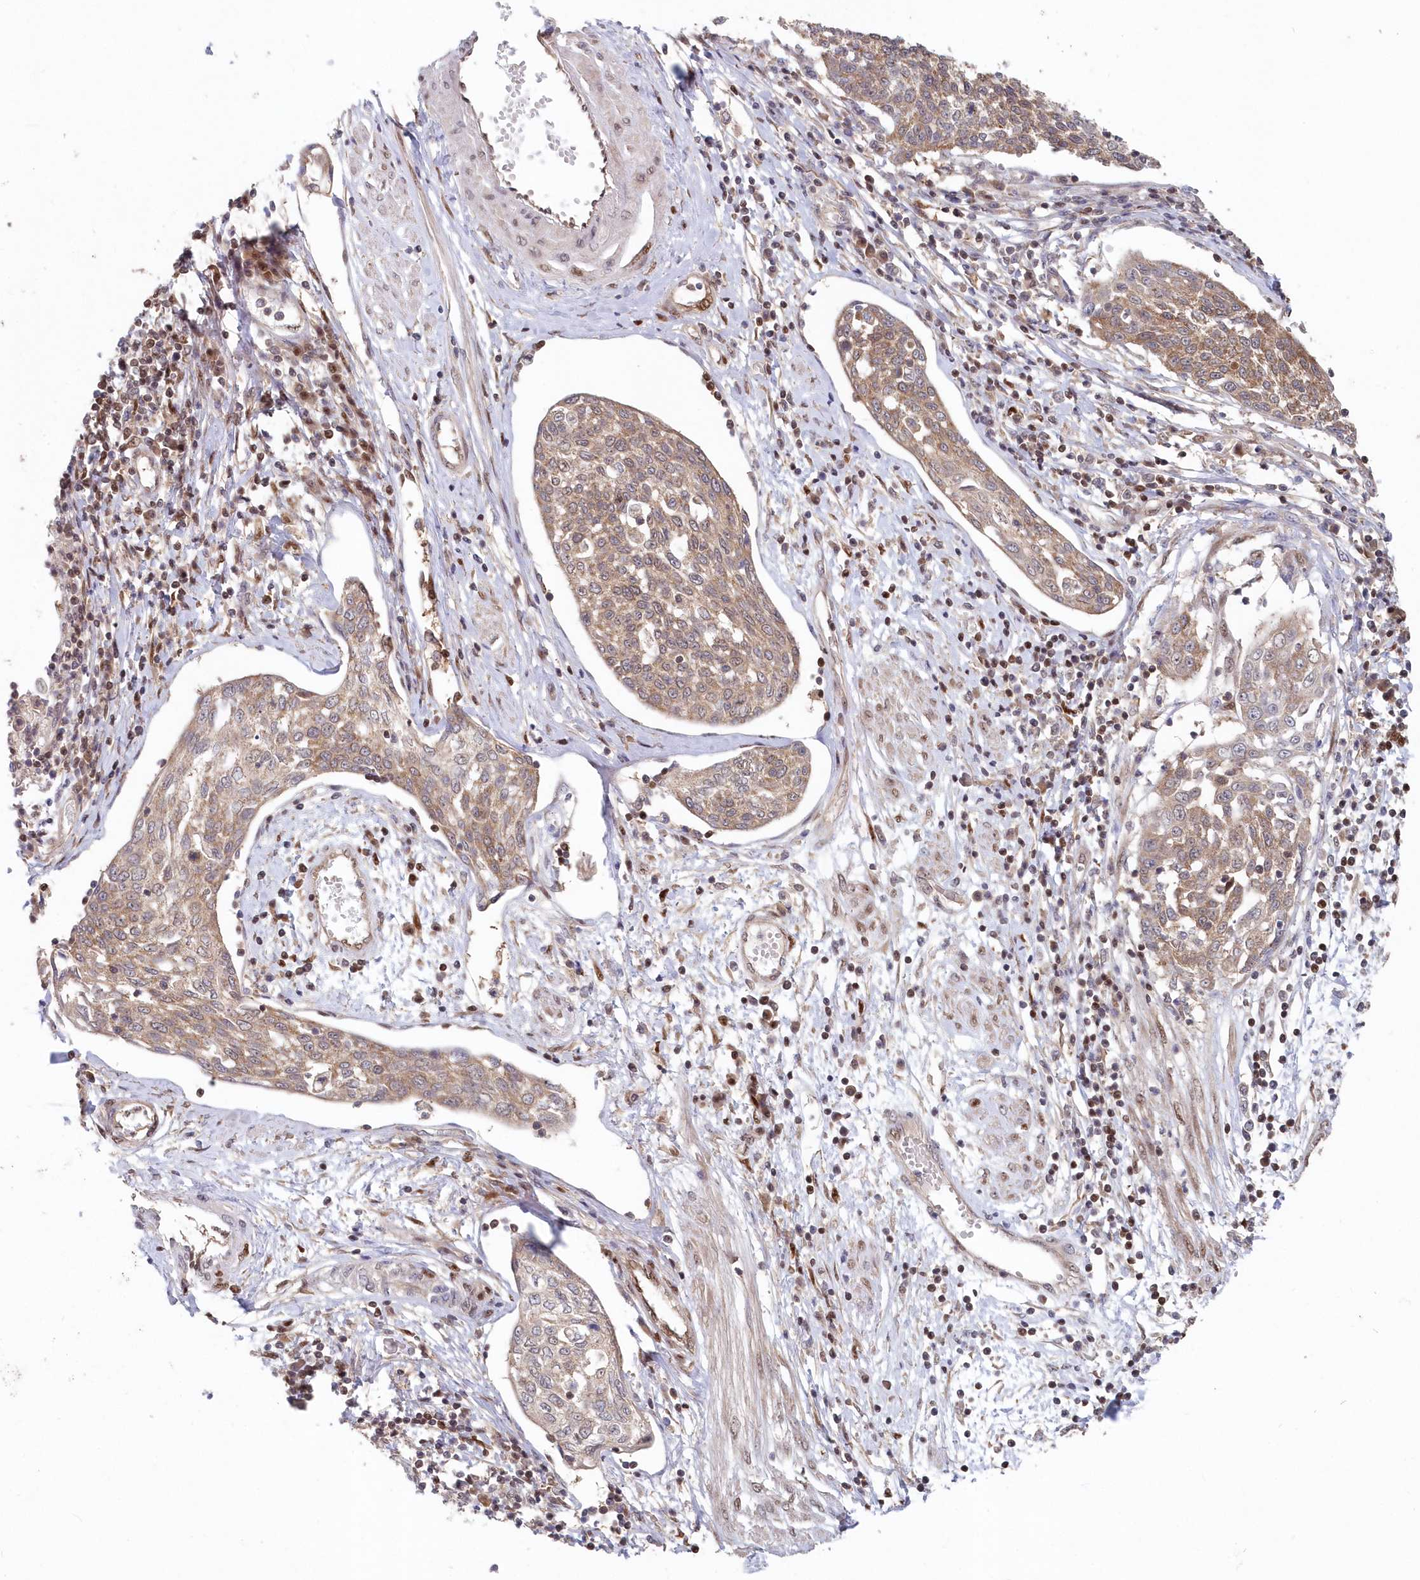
{"staining": {"intensity": "moderate", "quantity": ">75%", "location": "cytoplasmic/membranous"}, "tissue": "cervical cancer", "cell_type": "Tumor cells", "image_type": "cancer", "snomed": [{"axis": "morphology", "description": "Squamous cell carcinoma, NOS"}, {"axis": "topography", "description": "Cervix"}], "caption": "This is an image of IHC staining of cervical cancer (squamous cell carcinoma), which shows moderate expression in the cytoplasmic/membranous of tumor cells.", "gene": "ABHD14B", "patient": {"sex": "female", "age": 34}}